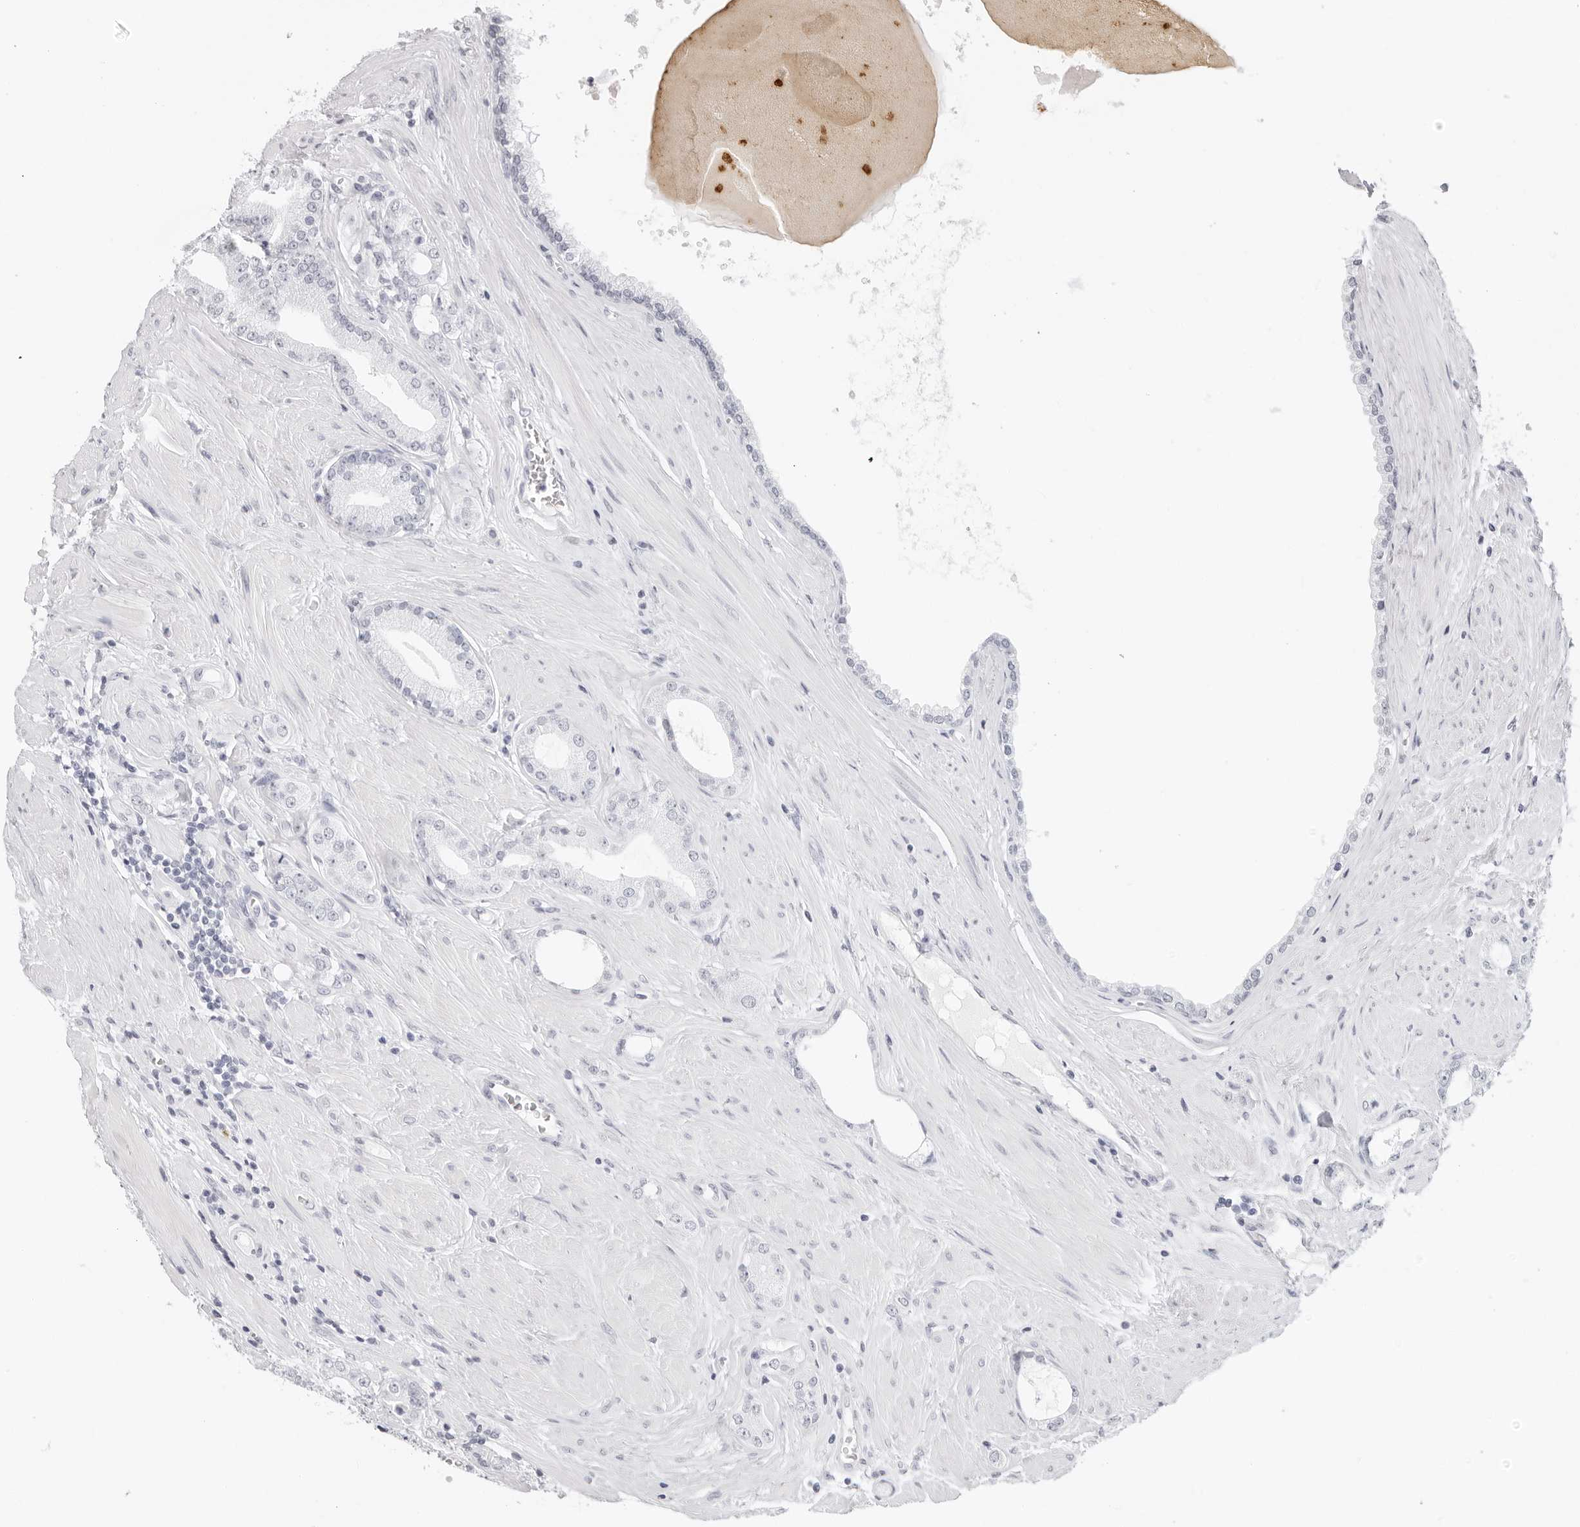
{"staining": {"intensity": "negative", "quantity": "none", "location": "none"}, "tissue": "prostate cancer", "cell_type": "Tumor cells", "image_type": "cancer", "snomed": [{"axis": "morphology", "description": "Adenocarcinoma, Low grade"}, {"axis": "topography", "description": "Prostate"}], "caption": "Image shows no protein staining in tumor cells of prostate cancer (low-grade adenocarcinoma) tissue.", "gene": "AGMAT", "patient": {"sex": "male", "age": 62}}